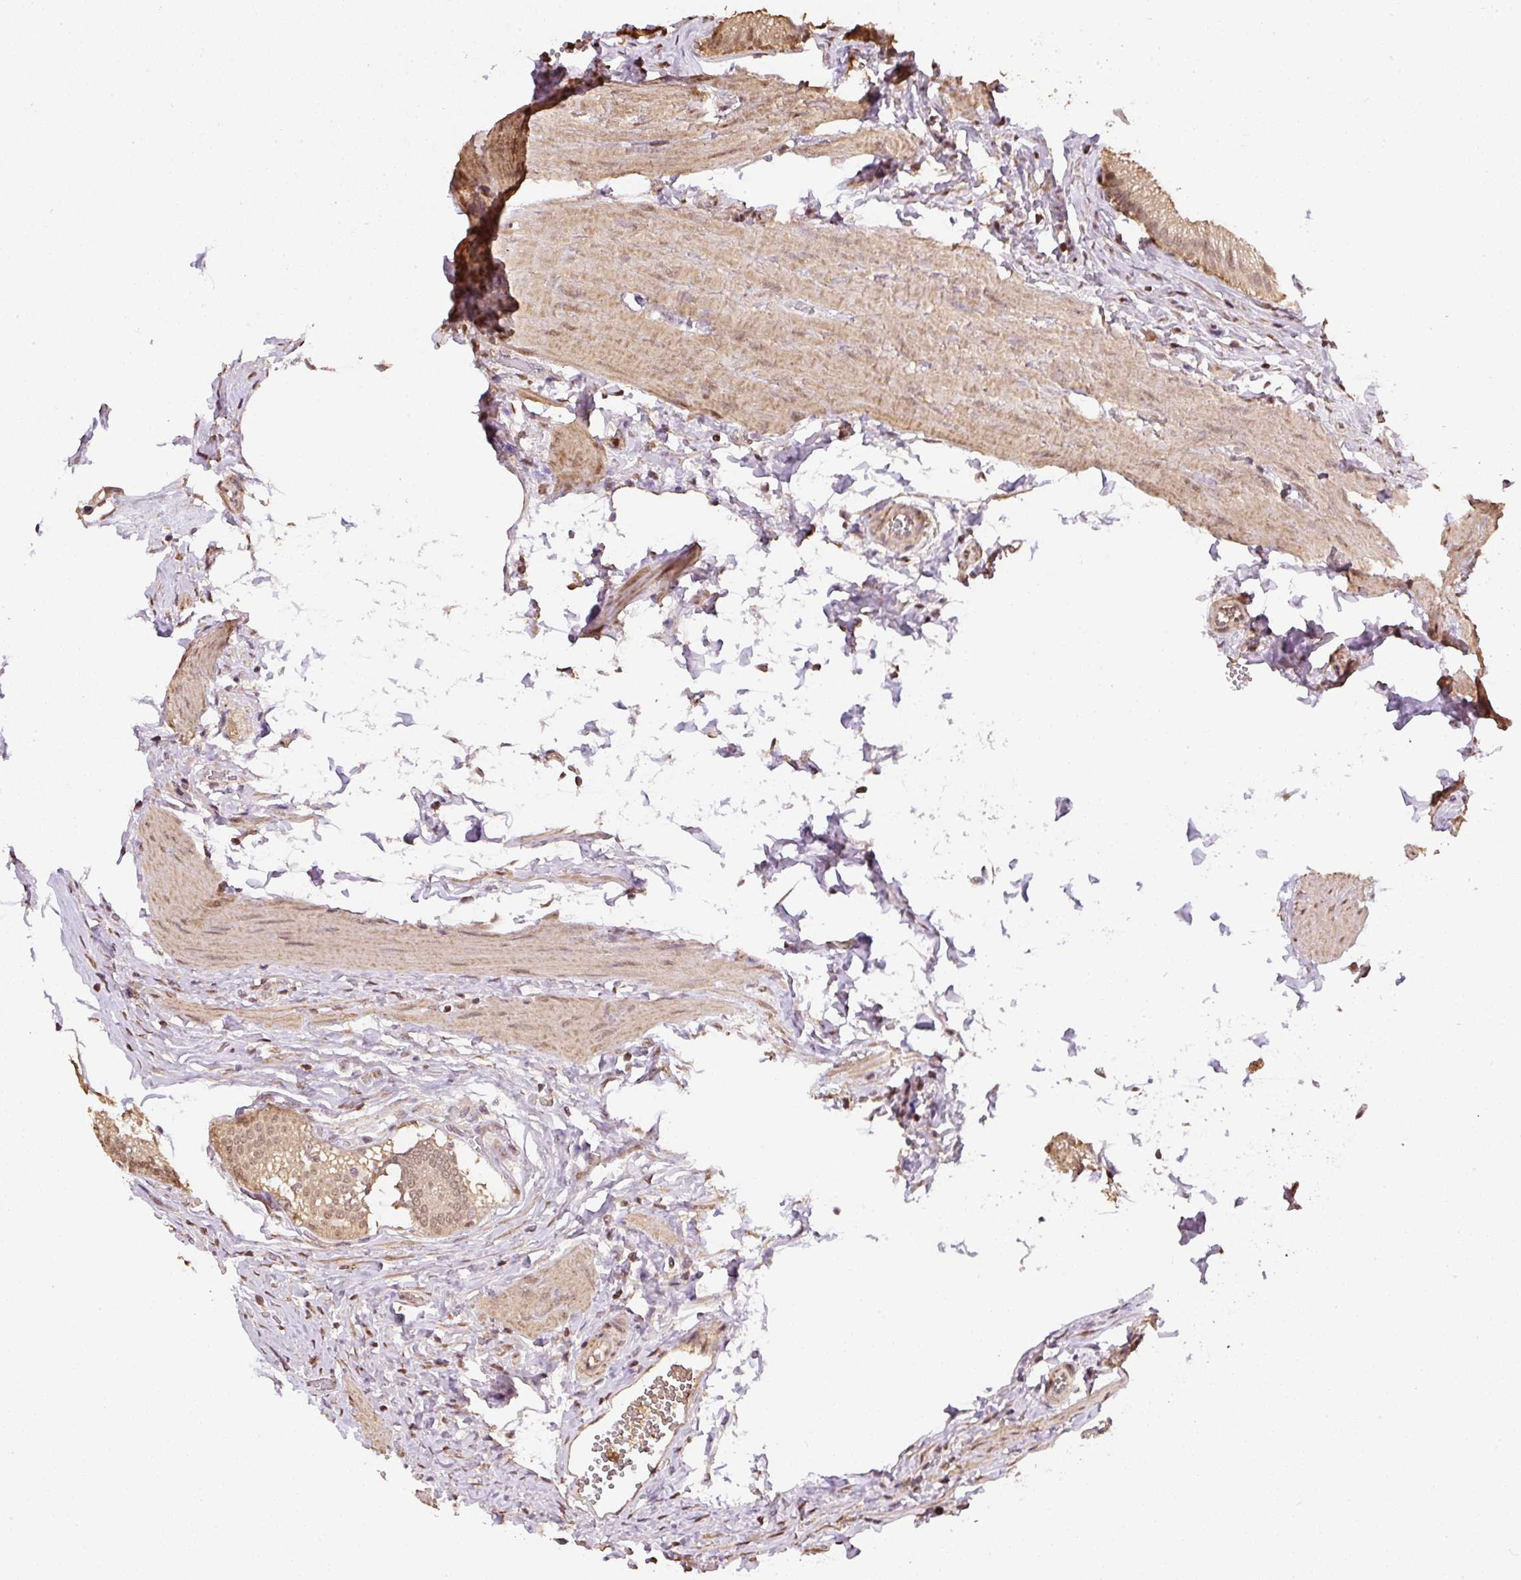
{"staining": {"intensity": "moderate", "quantity": ">75%", "location": "cytoplasmic/membranous,nuclear"}, "tissue": "gallbladder", "cell_type": "Glandular cells", "image_type": "normal", "snomed": [{"axis": "morphology", "description": "Normal tissue, NOS"}, {"axis": "topography", "description": "Gallbladder"}, {"axis": "topography", "description": "Peripheral nerve tissue"}], "caption": "Immunohistochemistry image of benign gallbladder: gallbladder stained using immunohistochemistry (IHC) shows medium levels of moderate protein expression localized specifically in the cytoplasmic/membranous,nuclear of glandular cells, appearing as a cytoplasmic/membranous,nuclear brown color.", "gene": "TMEM170B", "patient": {"sex": "male", "age": 17}}